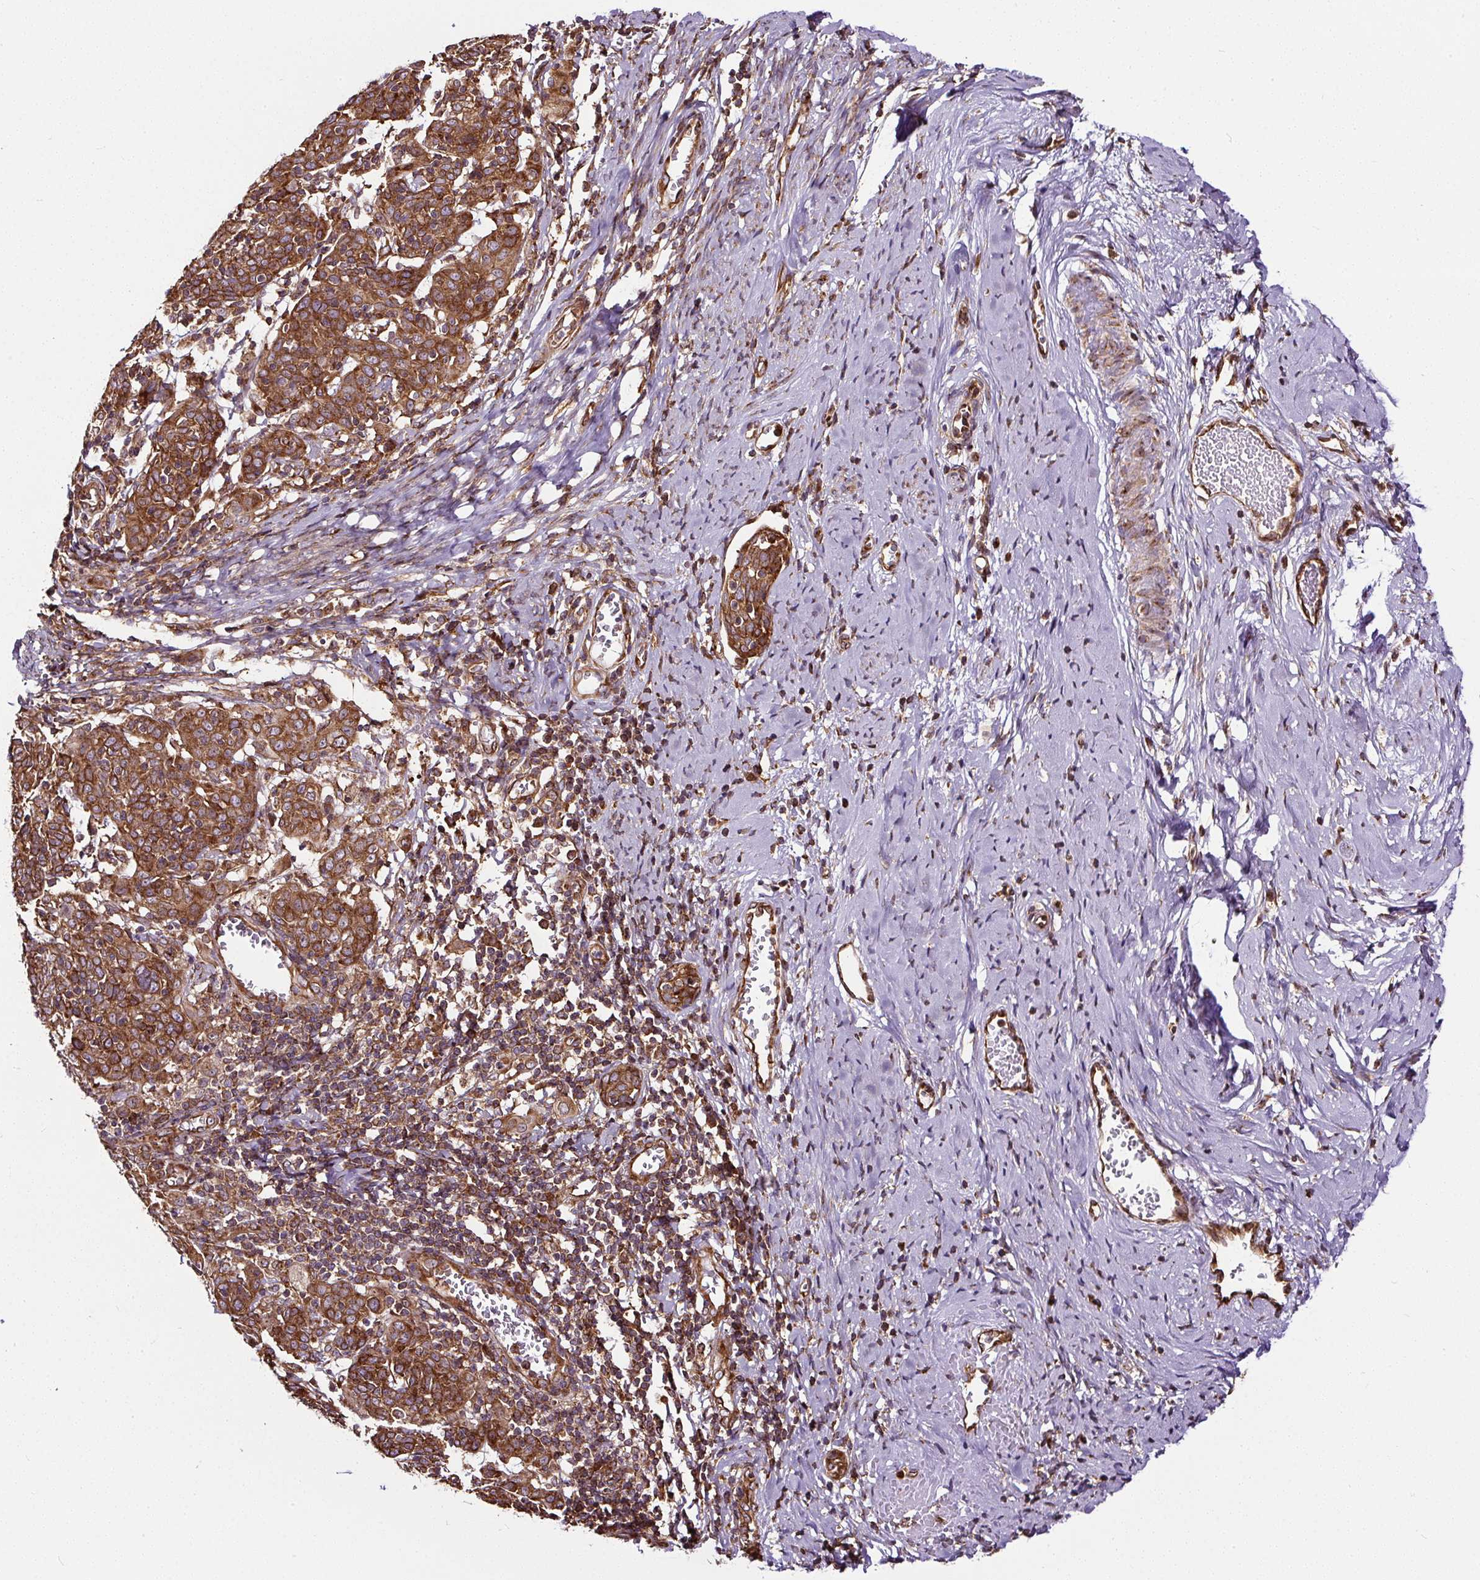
{"staining": {"intensity": "moderate", "quantity": ">75%", "location": "cytoplasmic/membranous"}, "tissue": "cervical cancer", "cell_type": "Tumor cells", "image_type": "cancer", "snomed": [{"axis": "morphology", "description": "Squamous cell carcinoma, NOS"}, {"axis": "topography", "description": "Cervix"}], "caption": "Cervical cancer (squamous cell carcinoma) was stained to show a protein in brown. There is medium levels of moderate cytoplasmic/membranous expression in approximately >75% of tumor cells.", "gene": "KDM4E", "patient": {"sex": "female", "age": 67}}